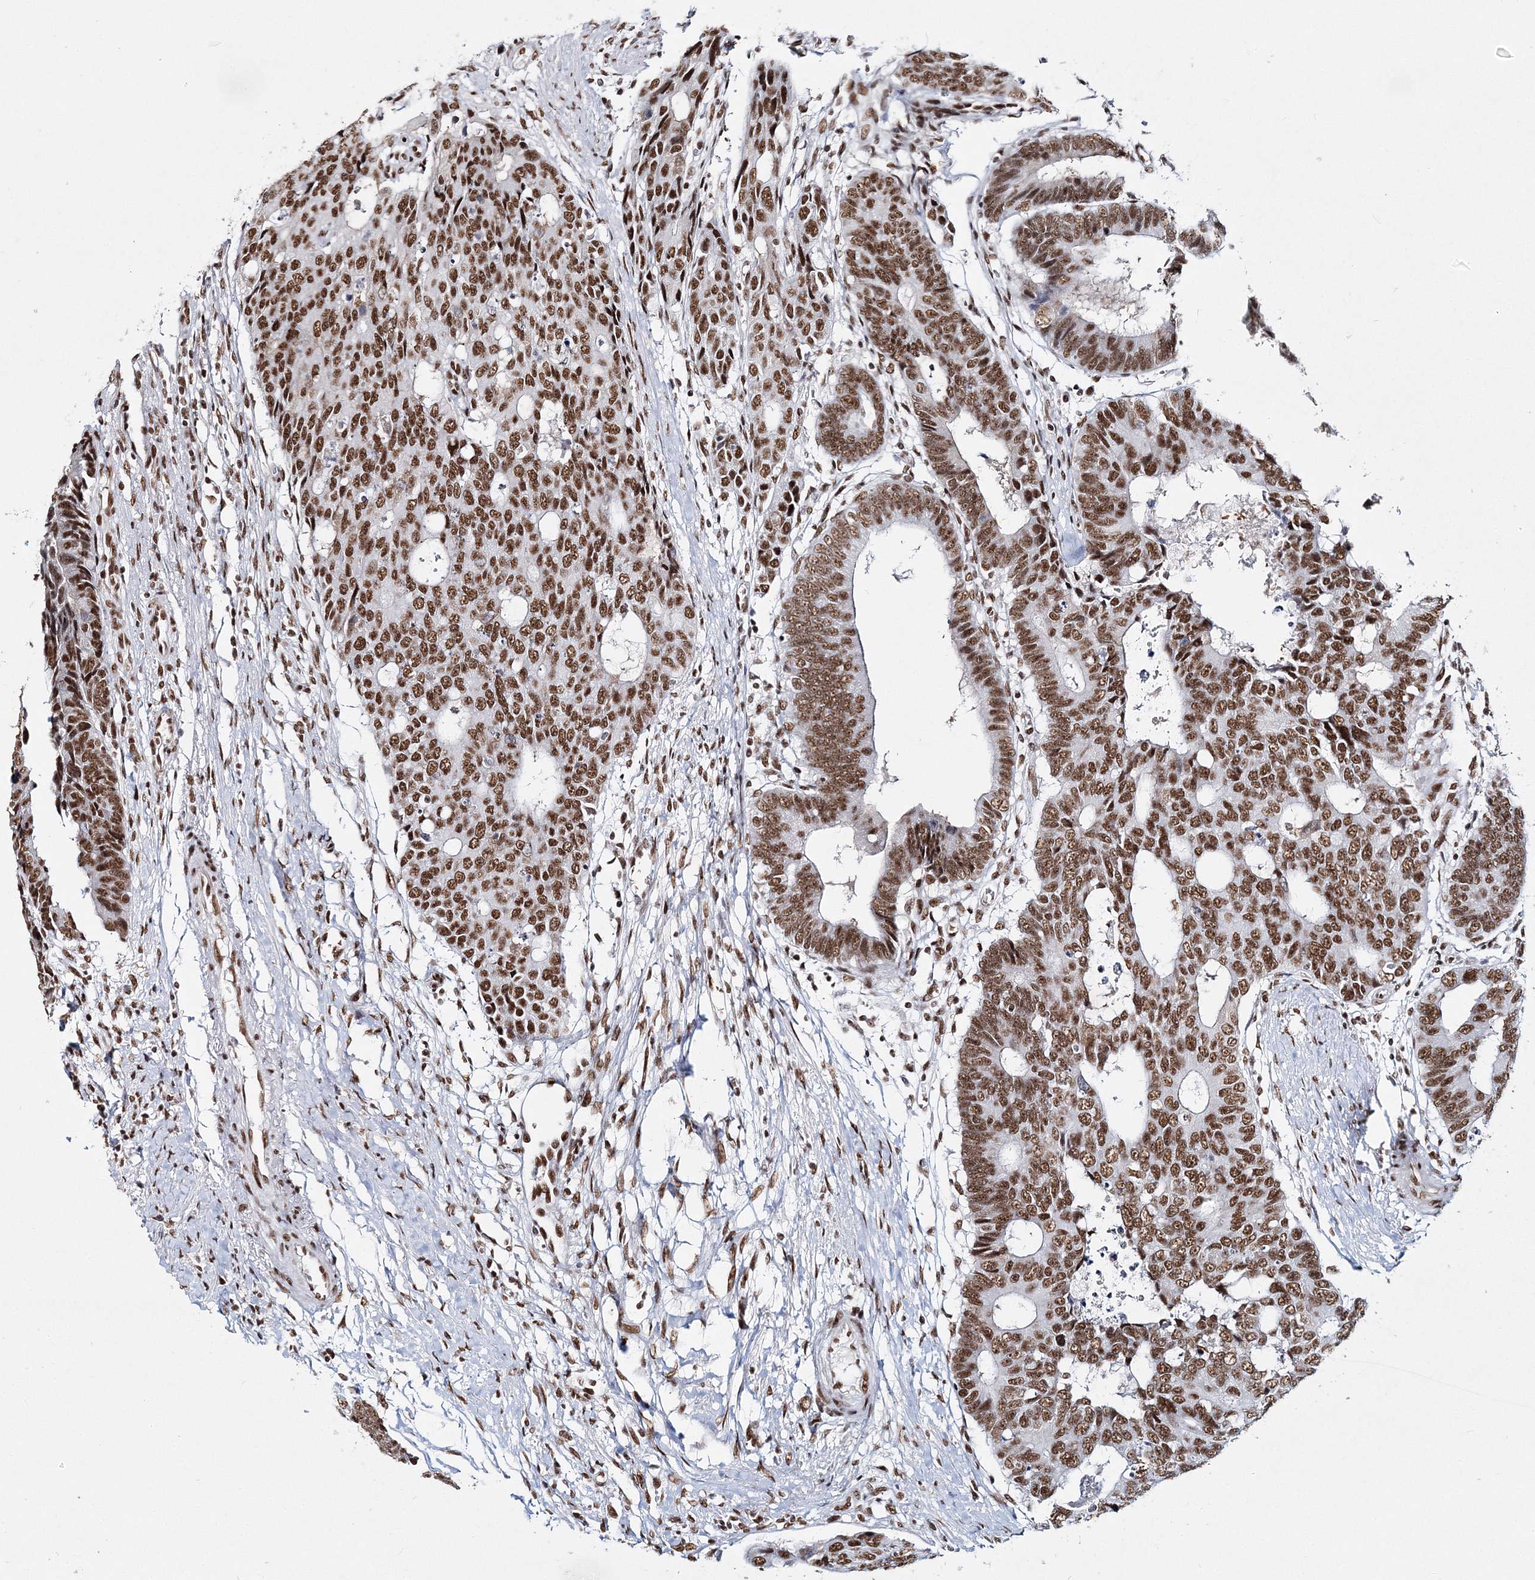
{"staining": {"intensity": "moderate", "quantity": ">75%", "location": "nuclear"}, "tissue": "colorectal cancer", "cell_type": "Tumor cells", "image_type": "cancer", "snomed": [{"axis": "morphology", "description": "Adenocarcinoma, NOS"}, {"axis": "topography", "description": "Rectum"}], "caption": "Colorectal cancer (adenocarcinoma) stained with a brown dye reveals moderate nuclear positive staining in about >75% of tumor cells.", "gene": "QRICH1", "patient": {"sex": "male", "age": 84}}